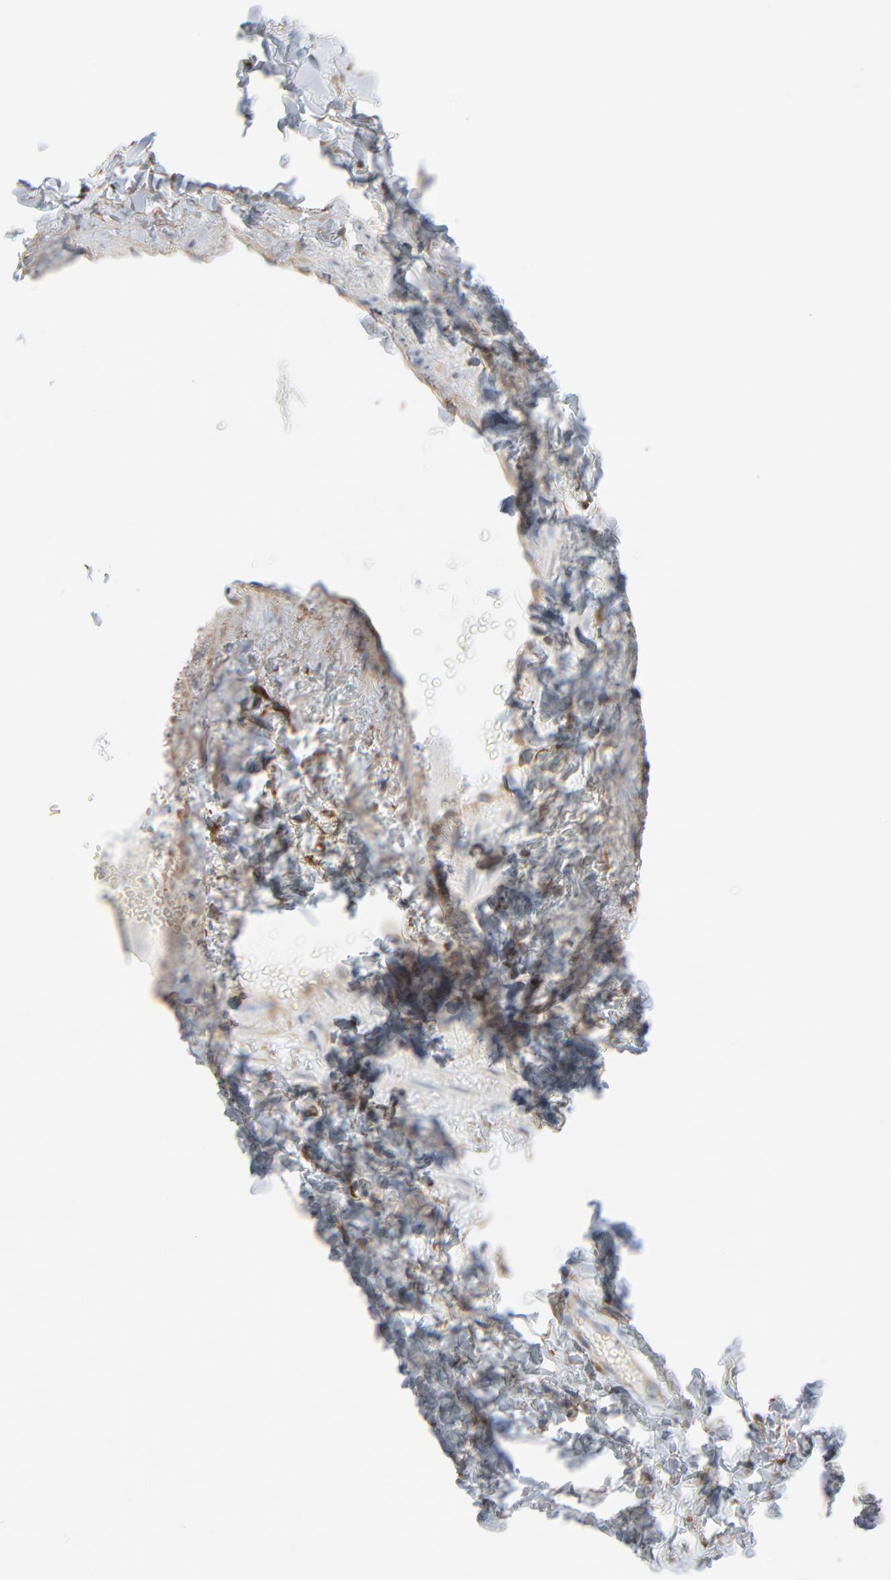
{"staining": {"intensity": "moderate", "quantity": "25%-75%", "location": "cytoplasmic/membranous"}, "tissue": "salivary gland", "cell_type": "Glandular cells", "image_type": "normal", "snomed": [{"axis": "morphology", "description": "Normal tissue, NOS"}, {"axis": "topography", "description": "Skeletal muscle"}, {"axis": "topography", "description": "Oral tissue"}, {"axis": "topography", "description": "Salivary gland"}, {"axis": "topography", "description": "Peripheral nerve tissue"}], "caption": "Immunohistochemistry (IHC) (DAB (3,3'-diaminobenzidine)) staining of normal salivary gland displays moderate cytoplasmic/membranous protein positivity in approximately 25%-75% of glandular cells.", "gene": "OPTN", "patient": {"sex": "male", "age": 54}}